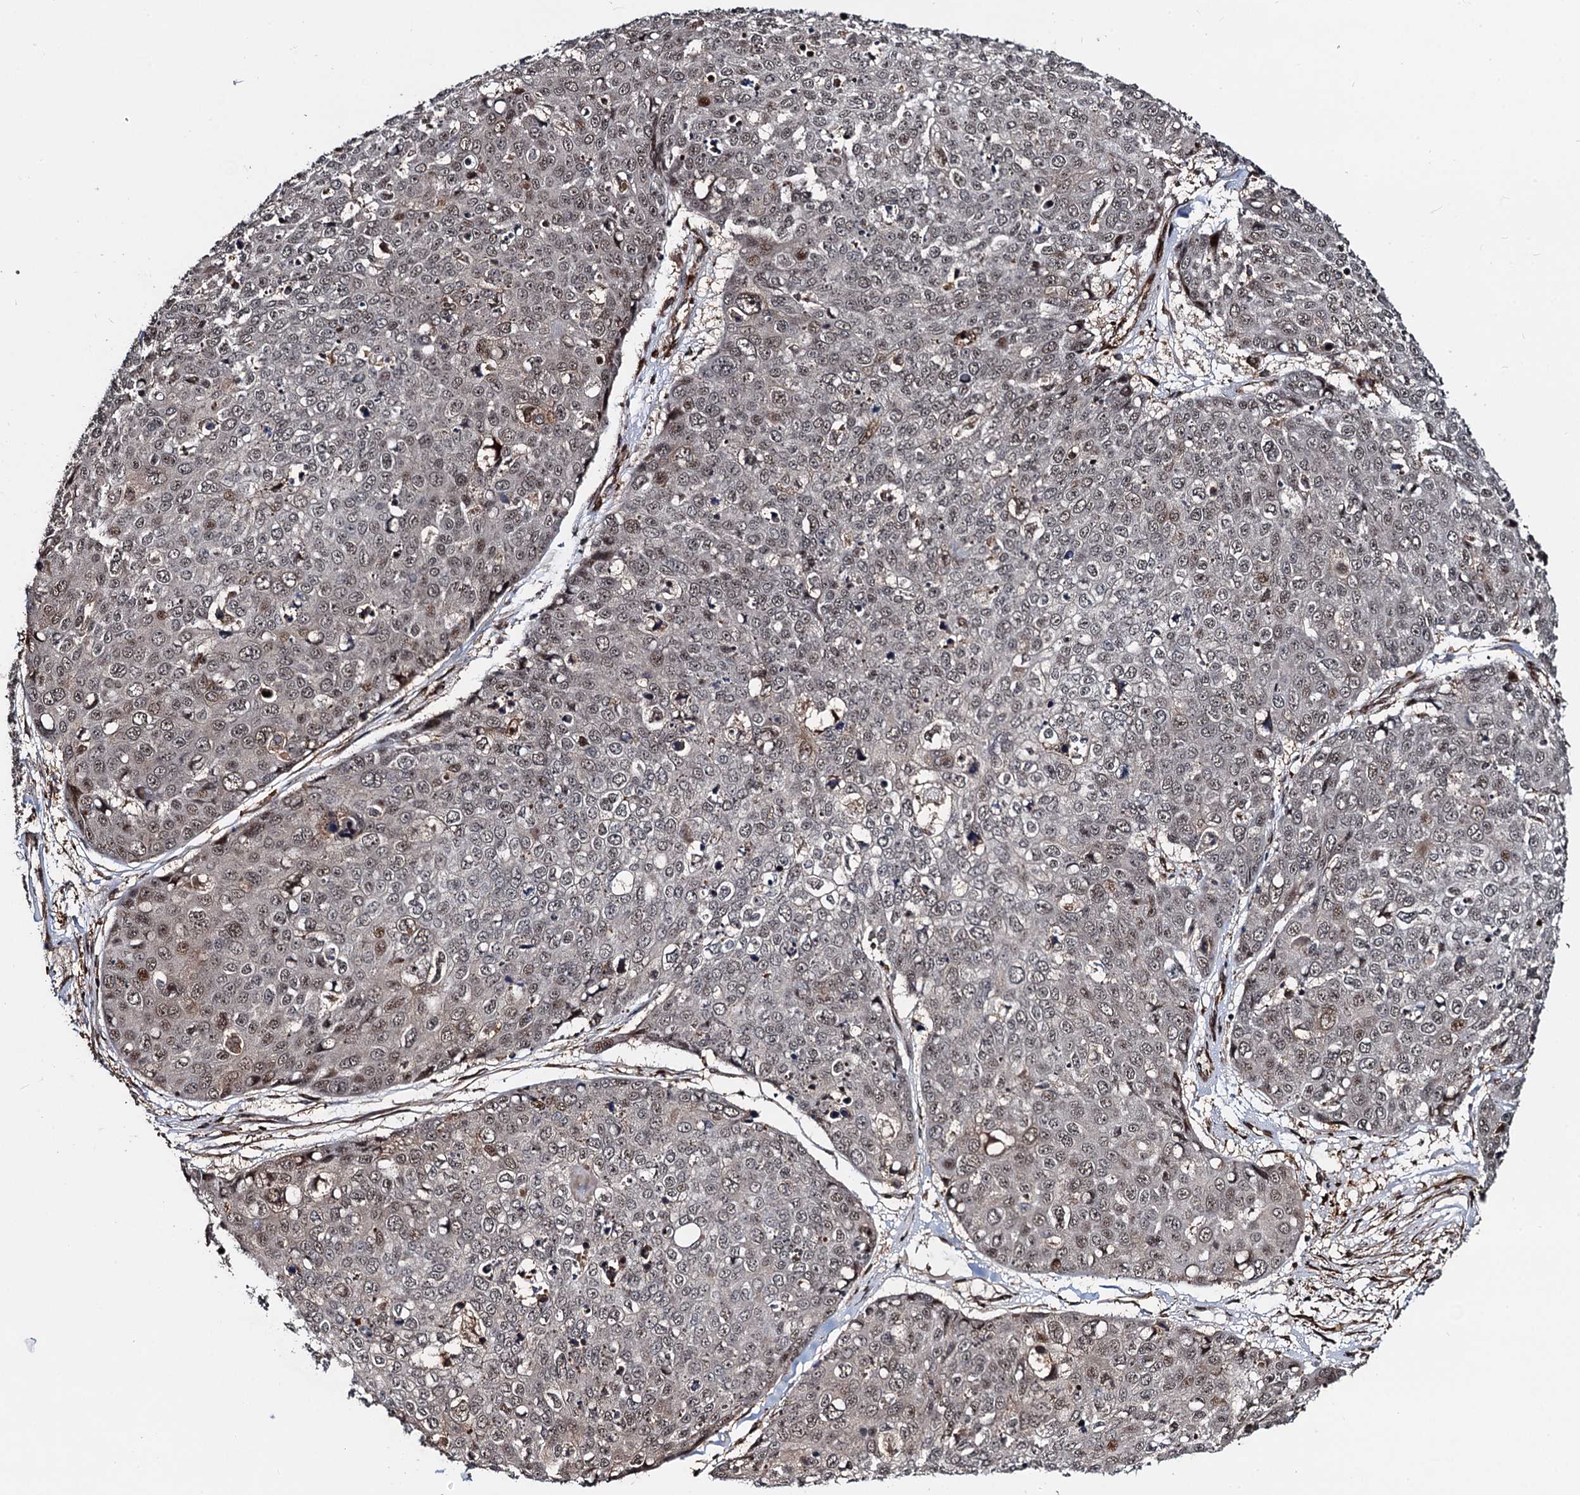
{"staining": {"intensity": "moderate", "quantity": "25%-75%", "location": "cytoplasmic/membranous,nuclear"}, "tissue": "skin cancer", "cell_type": "Tumor cells", "image_type": "cancer", "snomed": [{"axis": "morphology", "description": "Squamous cell carcinoma, NOS"}, {"axis": "topography", "description": "Skin"}], "caption": "Squamous cell carcinoma (skin) tissue reveals moderate cytoplasmic/membranous and nuclear staining in about 25%-75% of tumor cells, visualized by immunohistochemistry.", "gene": "SNRNP25", "patient": {"sex": "female", "age": 44}}